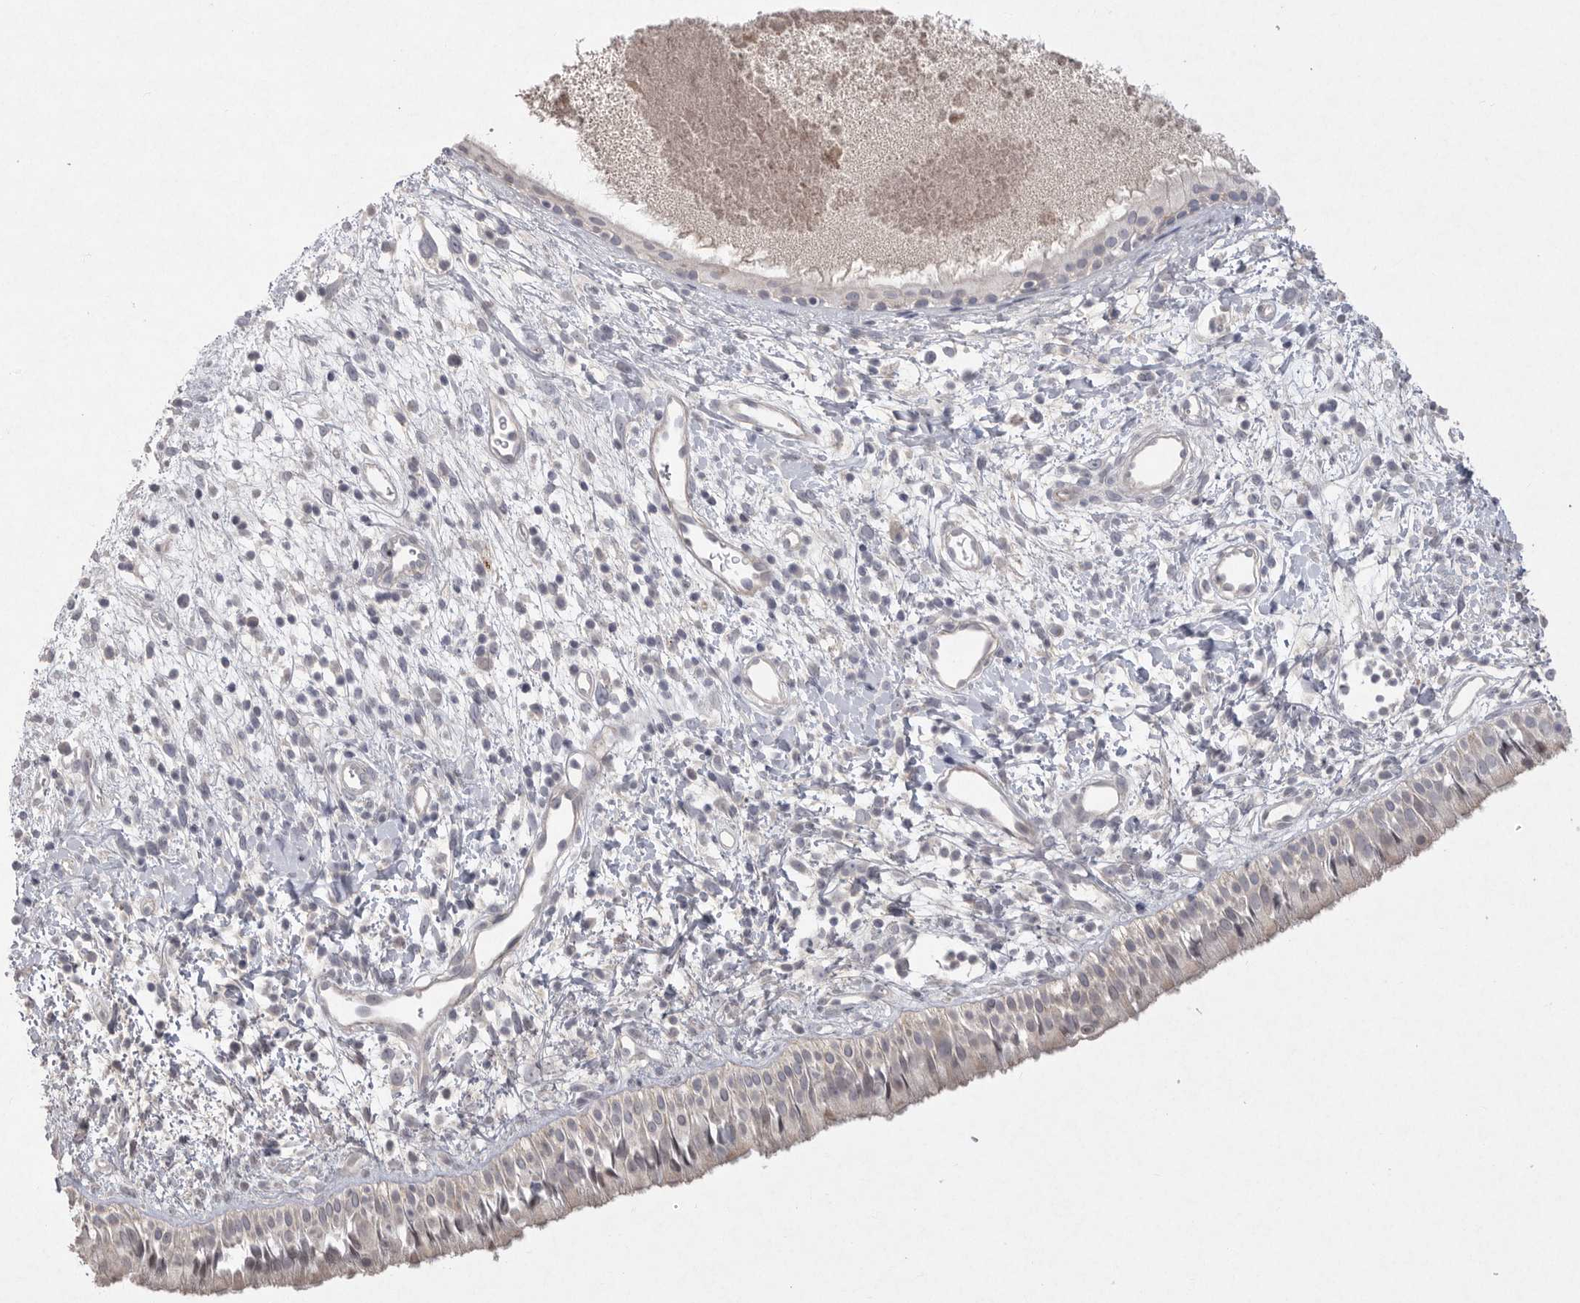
{"staining": {"intensity": "weak", "quantity": "25%-75%", "location": "cytoplasmic/membranous"}, "tissue": "nasopharynx", "cell_type": "Respiratory epithelial cells", "image_type": "normal", "snomed": [{"axis": "morphology", "description": "Normal tissue, NOS"}, {"axis": "topography", "description": "Nasopharynx"}], "caption": "Immunohistochemical staining of benign nasopharynx shows weak cytoplasmic/membranous protein expression in about 25%-75% of respiratory epithelial cells. (DAB (3,3'-diaminobenzidine) IHC with brightfield microscopy, high magnification).", "gene": "VANGL2", "patient": {"sex": "male", "age": 22}}